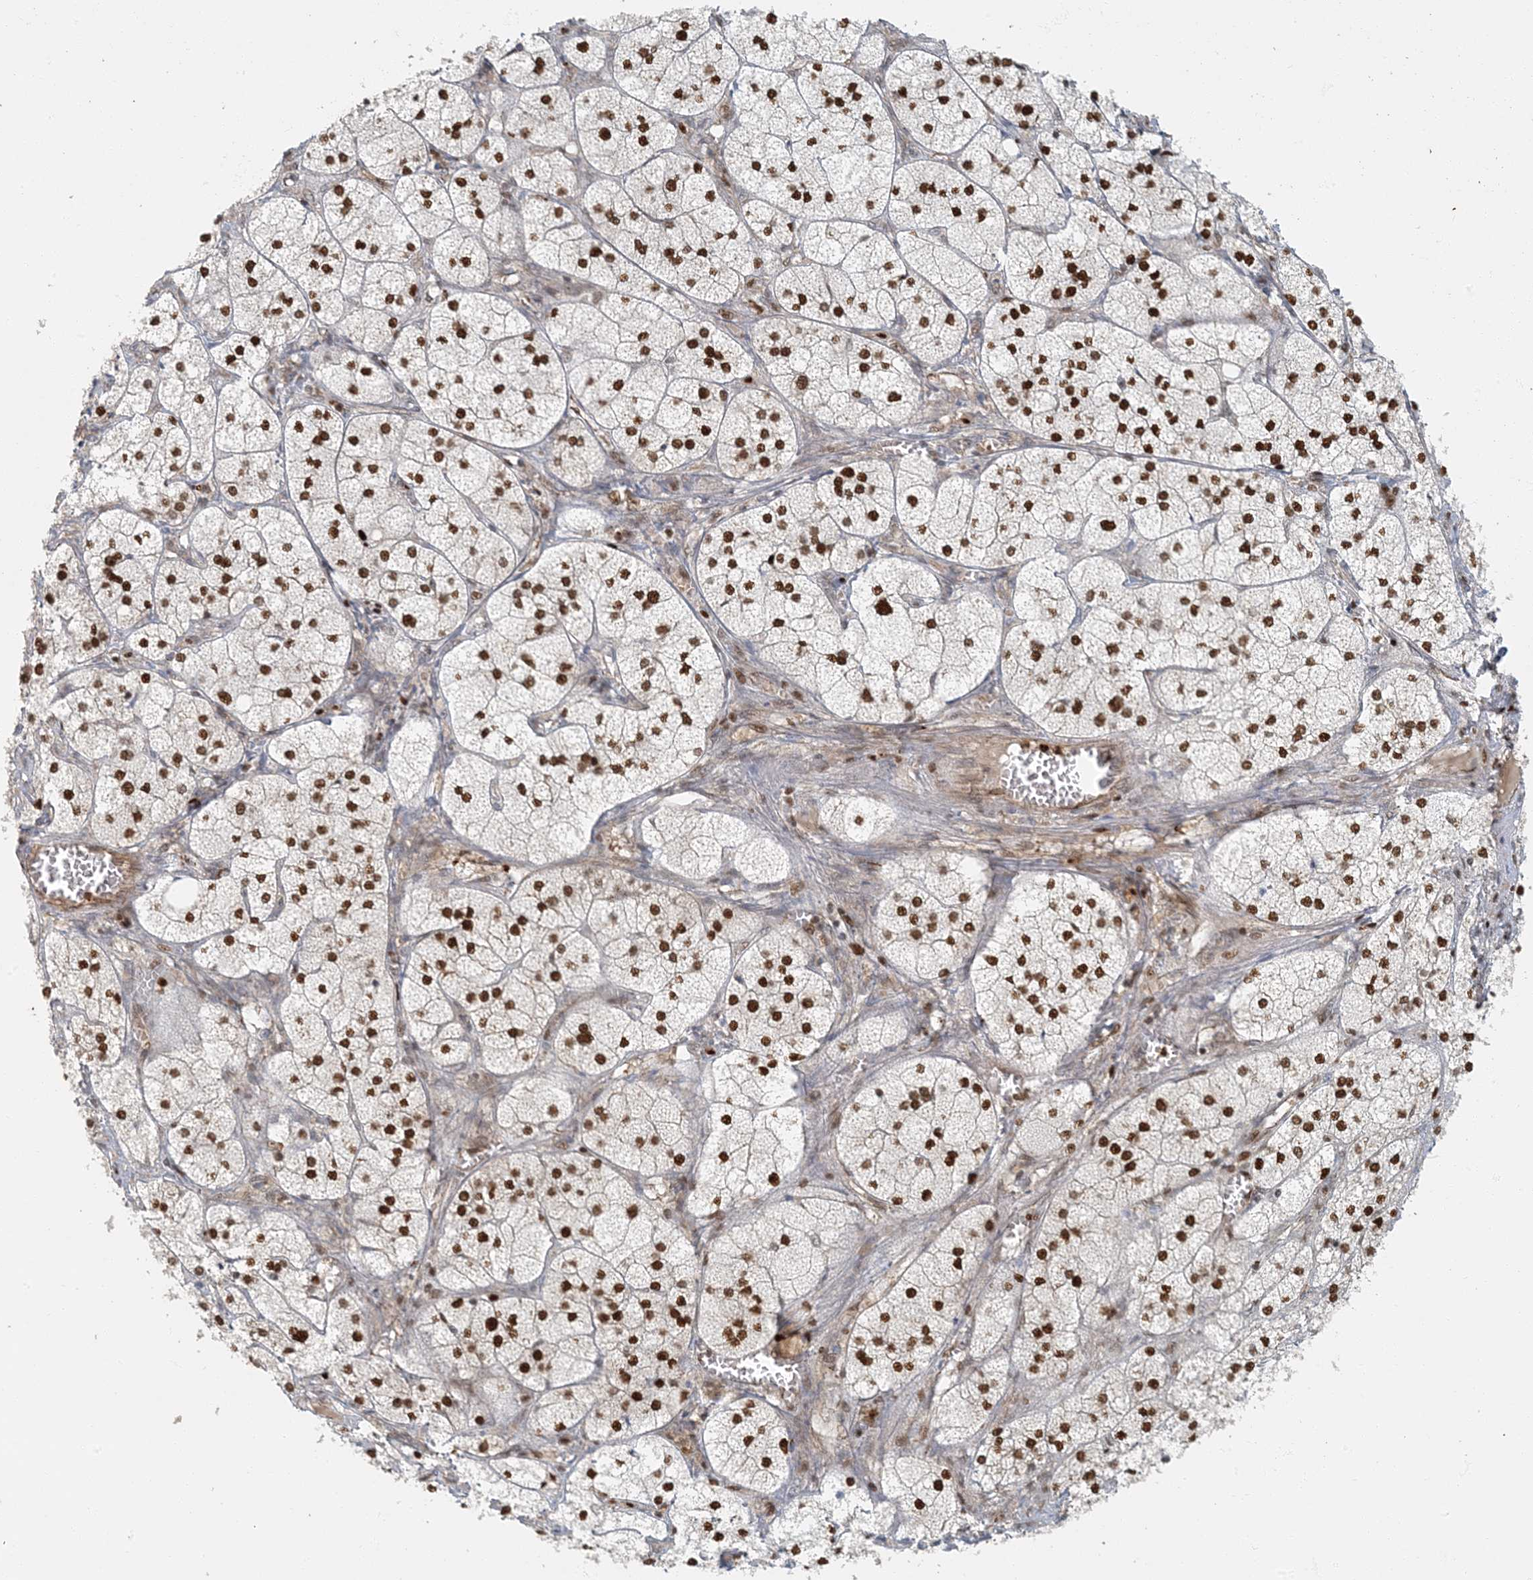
{"staining": {"intensity": "strong", "quantity": ">75%", "location": "nuclear"}, "tissue": "adrenal gland", "cell_type": "Glandular cells", "image_type": "normal", "snomed": [{"axis": "morphology", "description": "Normal tissue, NOS"}, {"axis": "topography", "description": "Adrenal gland"}], "caption": "Glandular cells demonstrate strong nuclear expression in approximately >75% of cells in normal adrenal gland. The protein of interest is stained brown, and the nuclei are stained in blue (DAB IHC with brightfield microscopy, high magnification).", "gene": "AK9", "patient": {"sex": "female", "age": 61}}